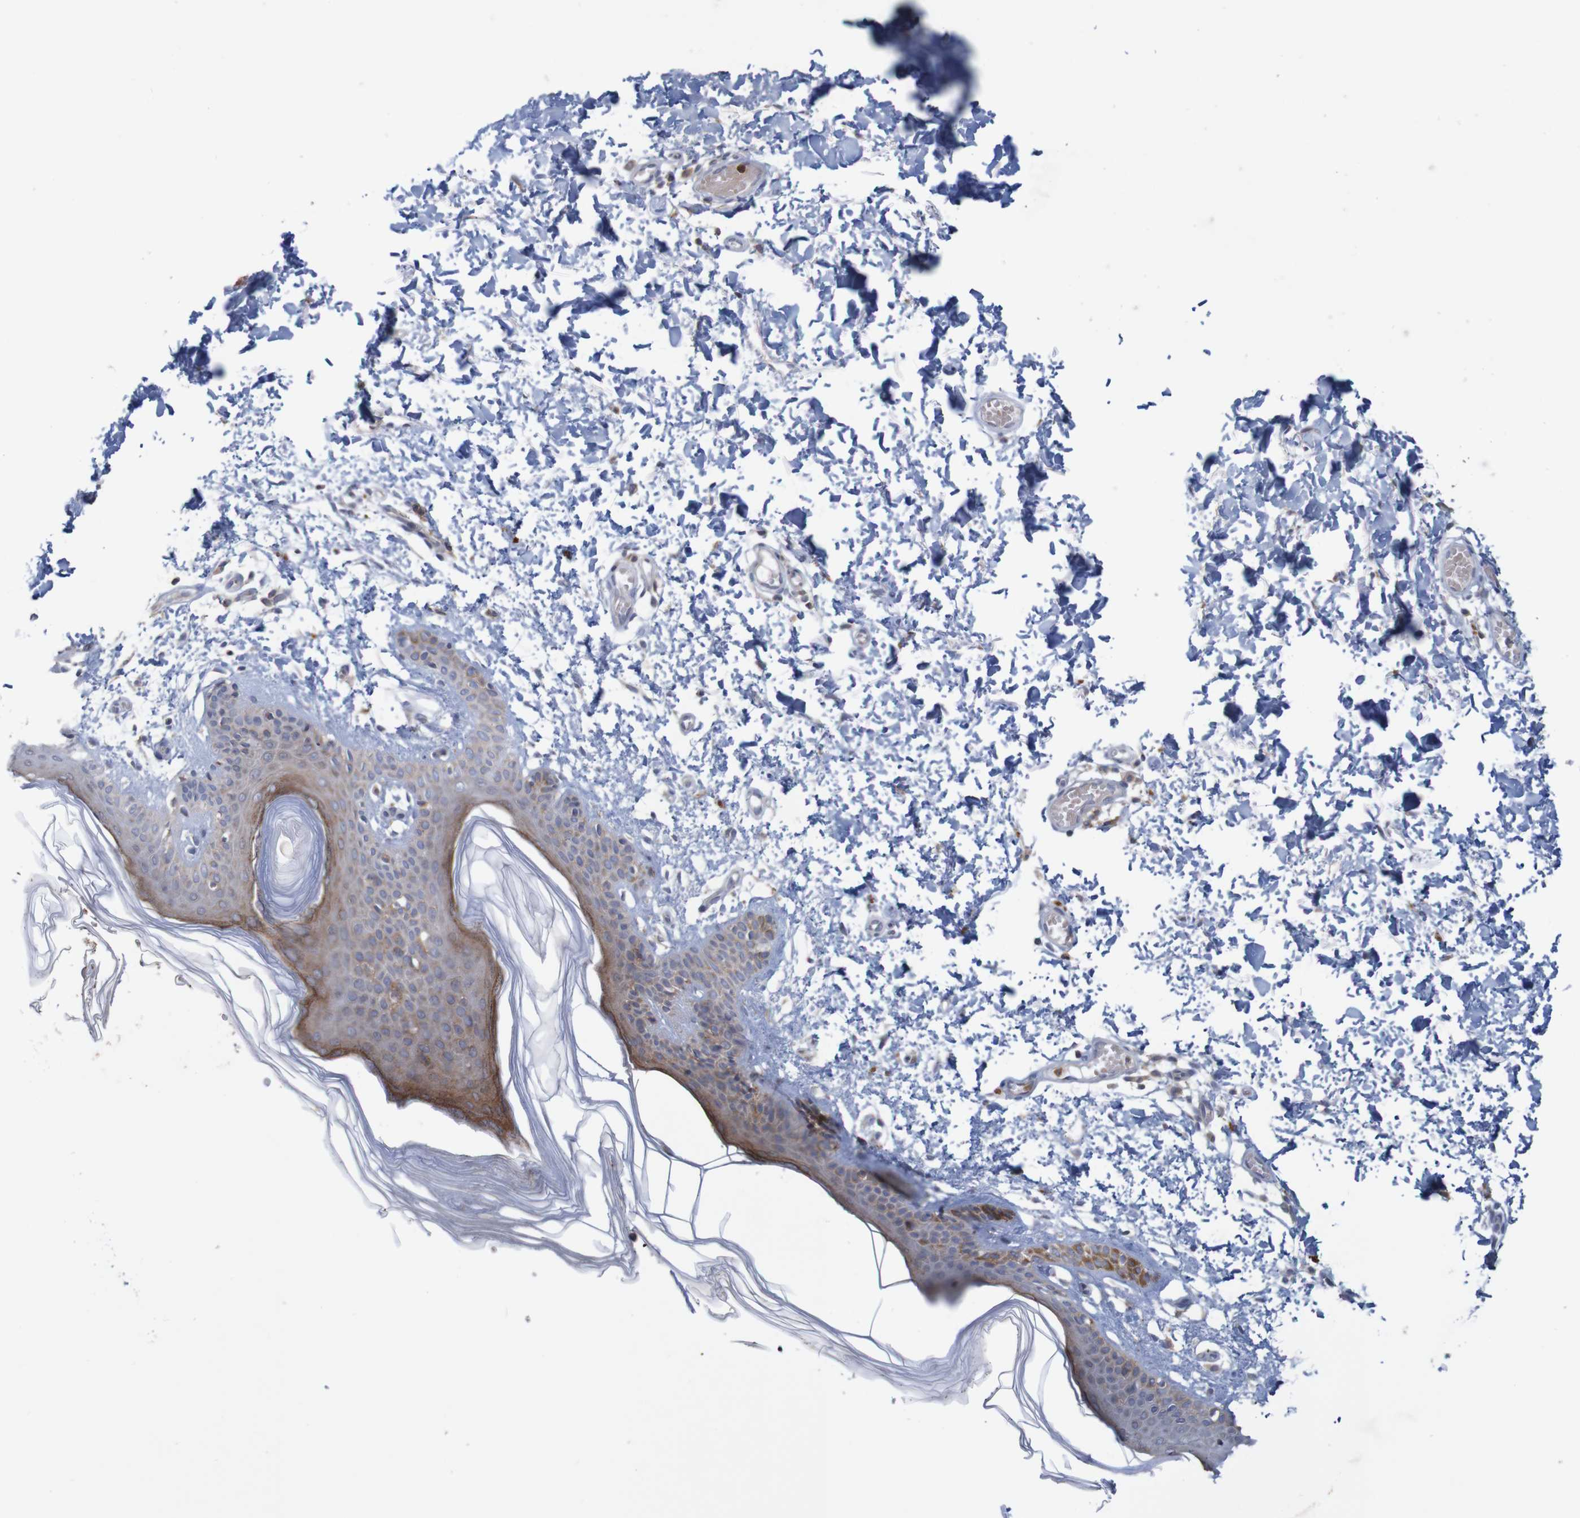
{"staining": {"intensity": "negative", "quantity": "none", "location": "none"}, "tissue": "skin", "cell_type": "Fibroblasts", "image_type": "normal", "snomed": [{"axis": "morphology", "description": "Normal tissue, NOS"}, {"axis": "topography", "description": "Skin"}], "caption": "The micrograph displays no staining of fibroblasts in benign skin. Brightfield microscopy of immunohistochemistry (IHC) stained with DAB (brown) and hematoxylin (blue), captured at high magnification.", "gene": "NAV2", "patient": {"sex": "male", "age": 53}}